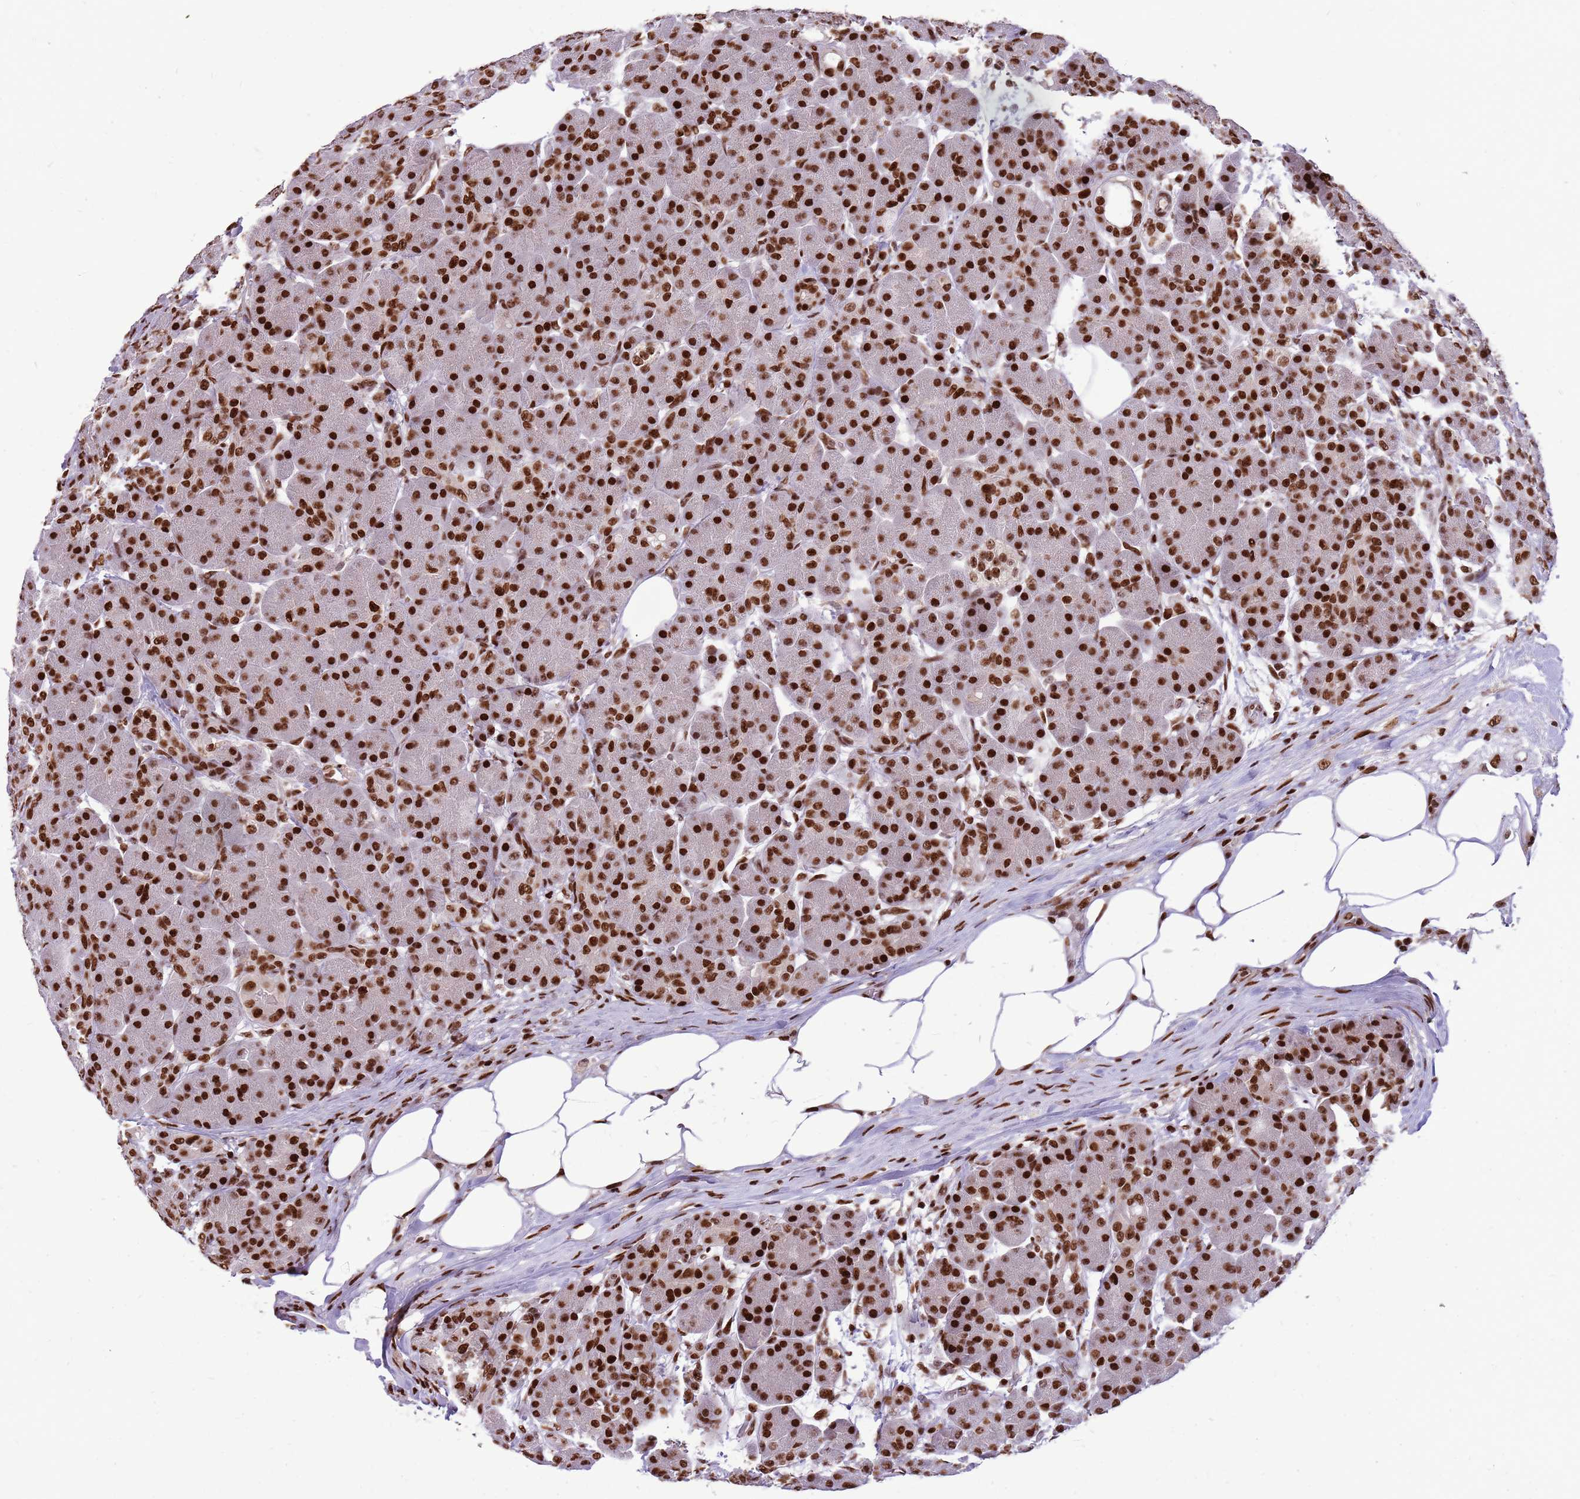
{"staining": {"intensity": "strong", "quantity": ">75%", "location": "nuclear"}, "tissue": "pancreas", "cell_type": "Exocrine glandular cells", "image_type": "normal", "snomed": [{"axis": "morphology", "description": "Normal tissue, NOS"}, {"axis": "topography", "description": "Pancreas"}], "caption": "Immunohistochemical staining of benign pancreas demonstrates >75% levels of strong nuclear protein staining in approximately >75% of exocrine glandular cells. (DAB IHC with brightfield microscopy, high magnification).", "gene": "WASHC4", "patient": {"sex": "male", "age": 63}}